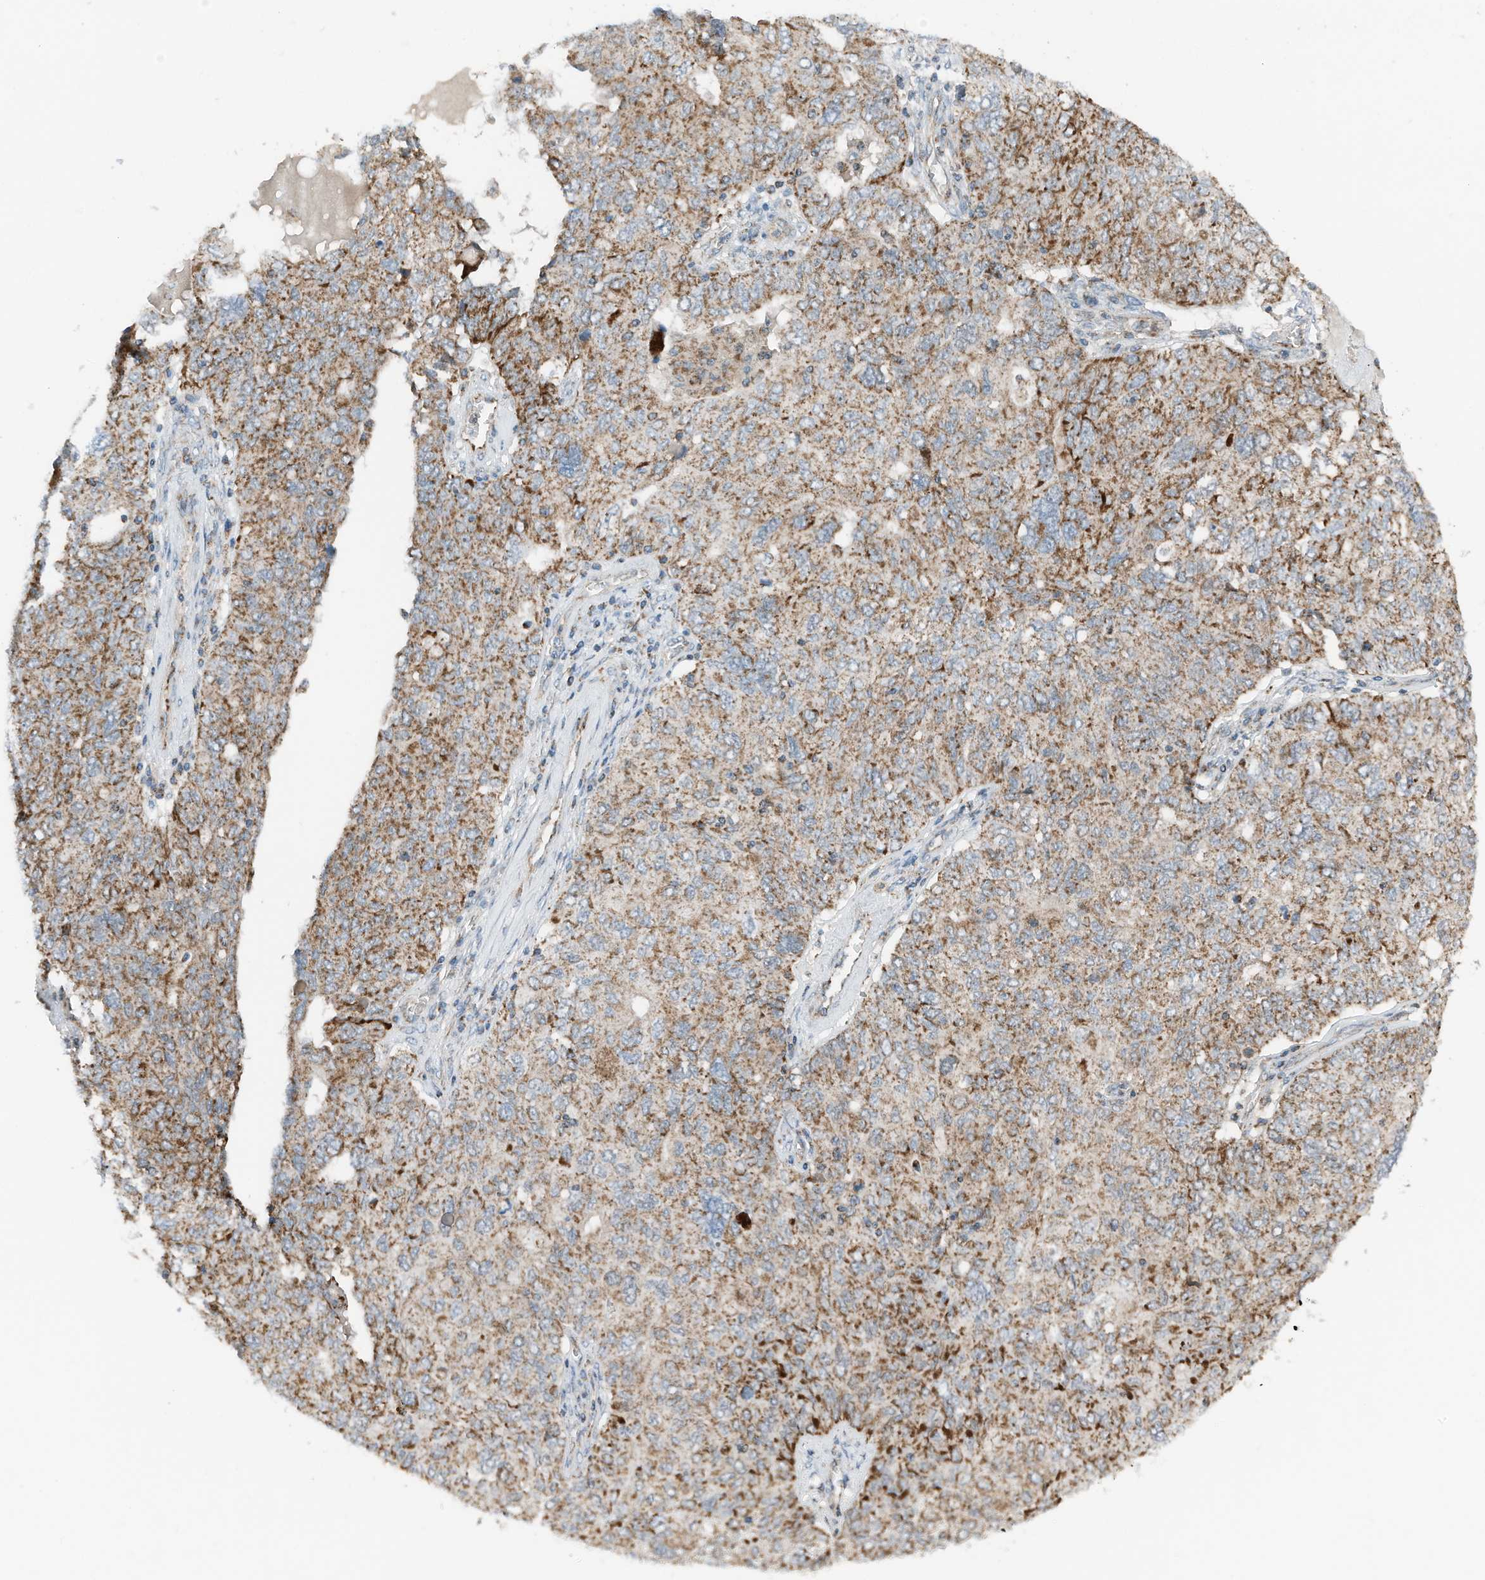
{"staining": {"intensity": "strong", "quantity": ">75%", "location": "cytoplasmic/membranous"}, "tissue": "ovarian cancer", "cell_type": "Tumor cells", "image_type": "cancer", "snomed": [{"axis": "morphology", "description": "Carcinoma, endometroid"}, {"axis": "topography", "description": "Ovary"}], "caption": "Protein analysis of ovarian cancer tissue reveals strong cytoplasmic/membranous staining in approximately >75% of tumor cells.", "gene": "RMND1", "patient": {"sex": "female", "age": 62}}